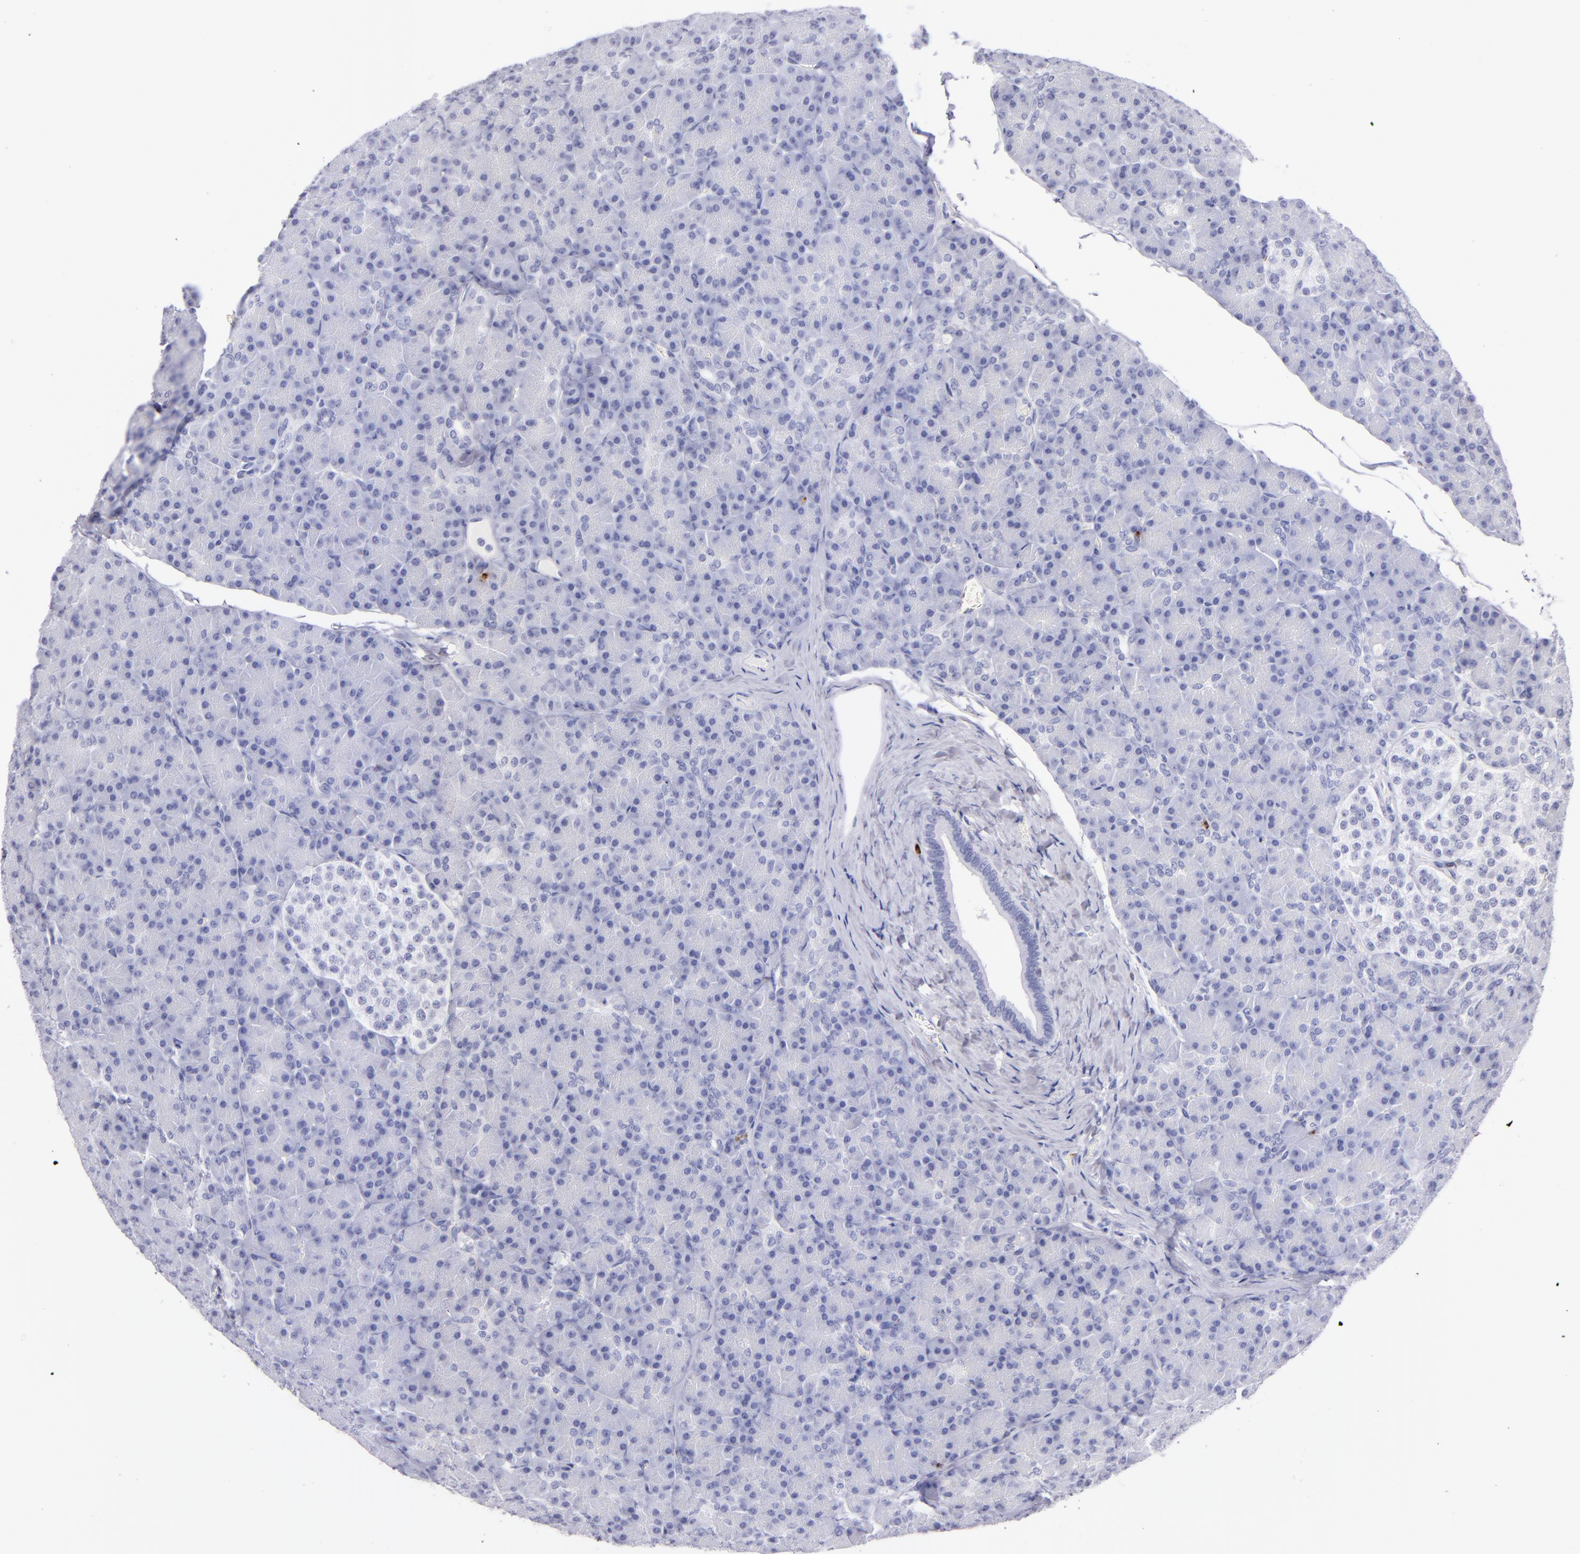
{"staining": {"intensity": "negative", "quantity": "none", "location": "none"}, "tissue": "pancreas", "cell_type": "Exocrine glandular cells", "image_type": "normal", "snomed": [{"axis": "morphology", "description": "Normal tissue, NOS"}, {"axis": "topography", "description": "Pancreas"}], "caption": "Pancreas was stained to show a protein in brown. There is no significant positivity in exocrine glandular cells. Brightfield microscopy of IHC stained with DAB (3,3'-diaminobenzidine) (brown) and hematoxylin (blue), captured at high magnification.", "gene": "PRF1", "patient": {"sex": "female", "age": 43}}